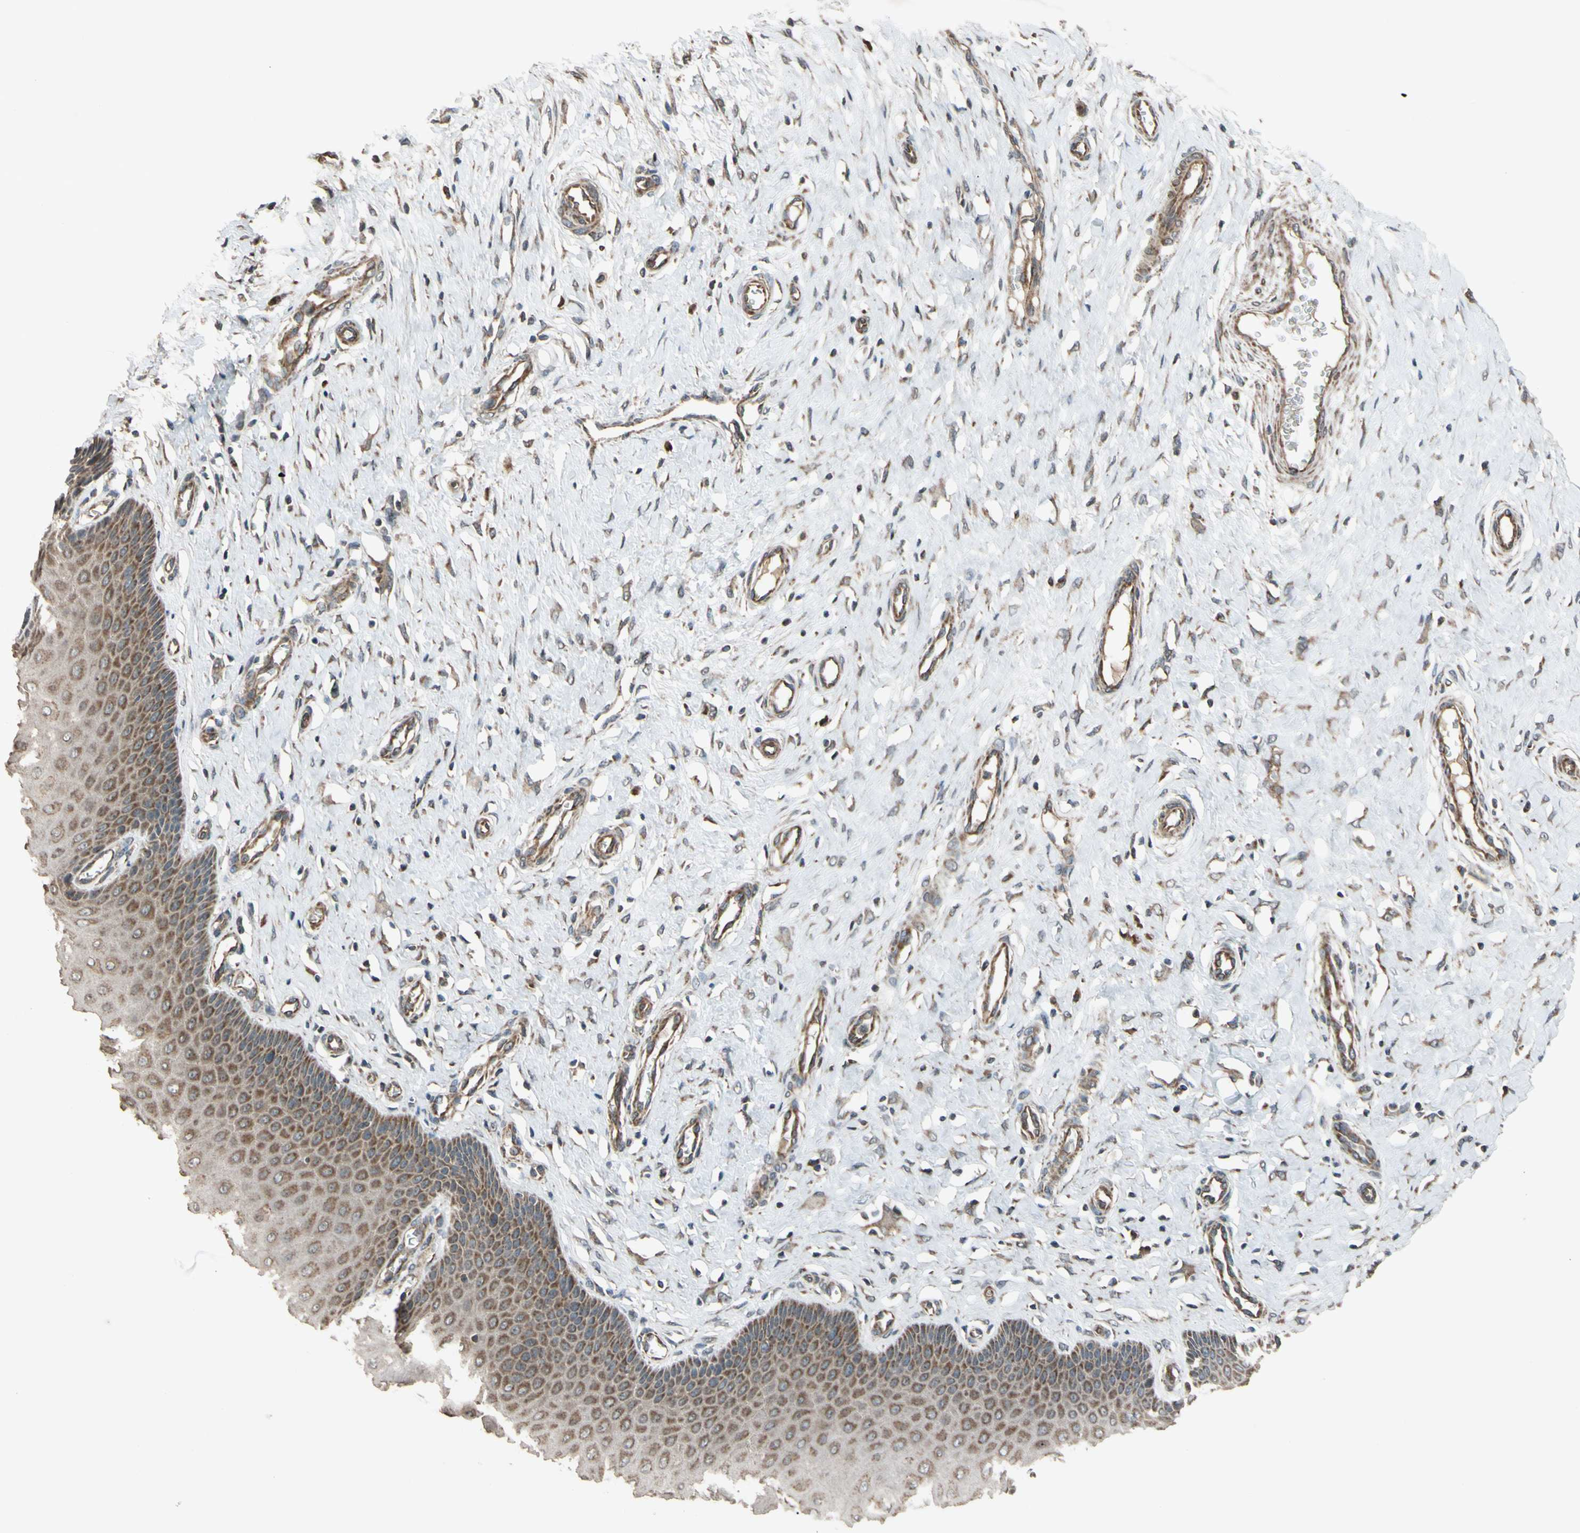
{"staining": {"intensity": "moderate", "quantity": ">75%", "location": "cytoplasmic/membranous"}, "tissue": "cervix", "cell_type": "Glandular cells", "image_type": "normal", "snomed": [{"axis": "morphology", "description": "Normal tissue, NOS"}, {"axis": "topography", "description": "Cervix"}], "caption": "Moderate cytoplasmic/membranous protein positivity is appreciated in about >75% of glandular cells in cervix. The staining is performed using DAB (3,3'-diaminobenzidine) brown chromogen to label protein expression. The nuclei are counter-stained blue using hematoxylin.", "gene": "ACOT8", "patient": {"sex": "female", "age": 55}}